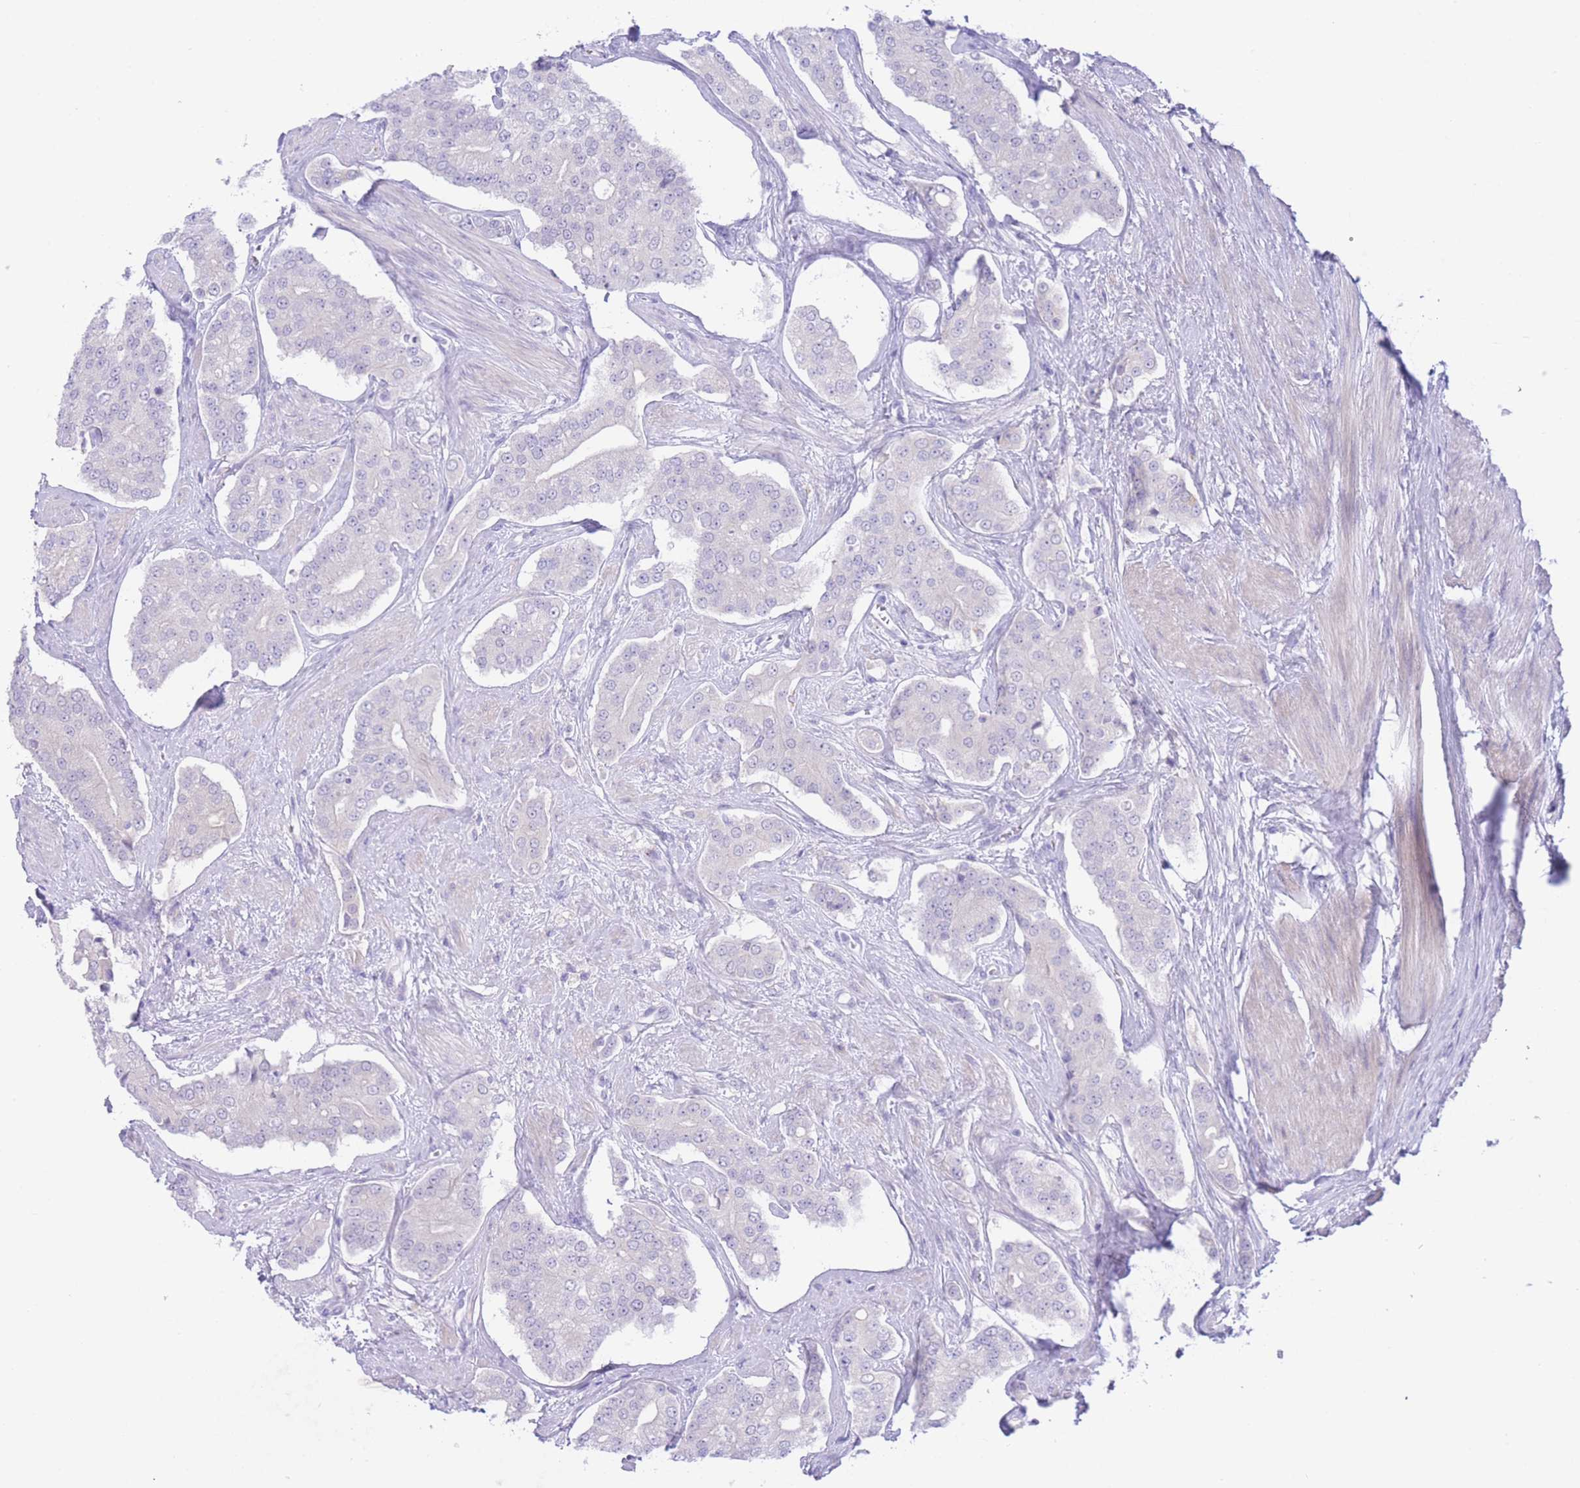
{"staining": {"intensity": "negative", "quantity": "none", "location": "none"}, "tissue": "prostate cancer", "cell_type": "Tumor cells", "image_type": "cancer", "snomed": [{"axis": "morphology", "description": "Adenocarcinoma, High grade"}, {"axis": "topography", "description": "Prostate"}], "caption": "Adenocarcinoma (high-grade) (prostate) was stained to show a protein in brown. There is no significant positivity in tumor cells.", "gene": "ZNF212", "patient": {"sex": "male", "age": 71}}